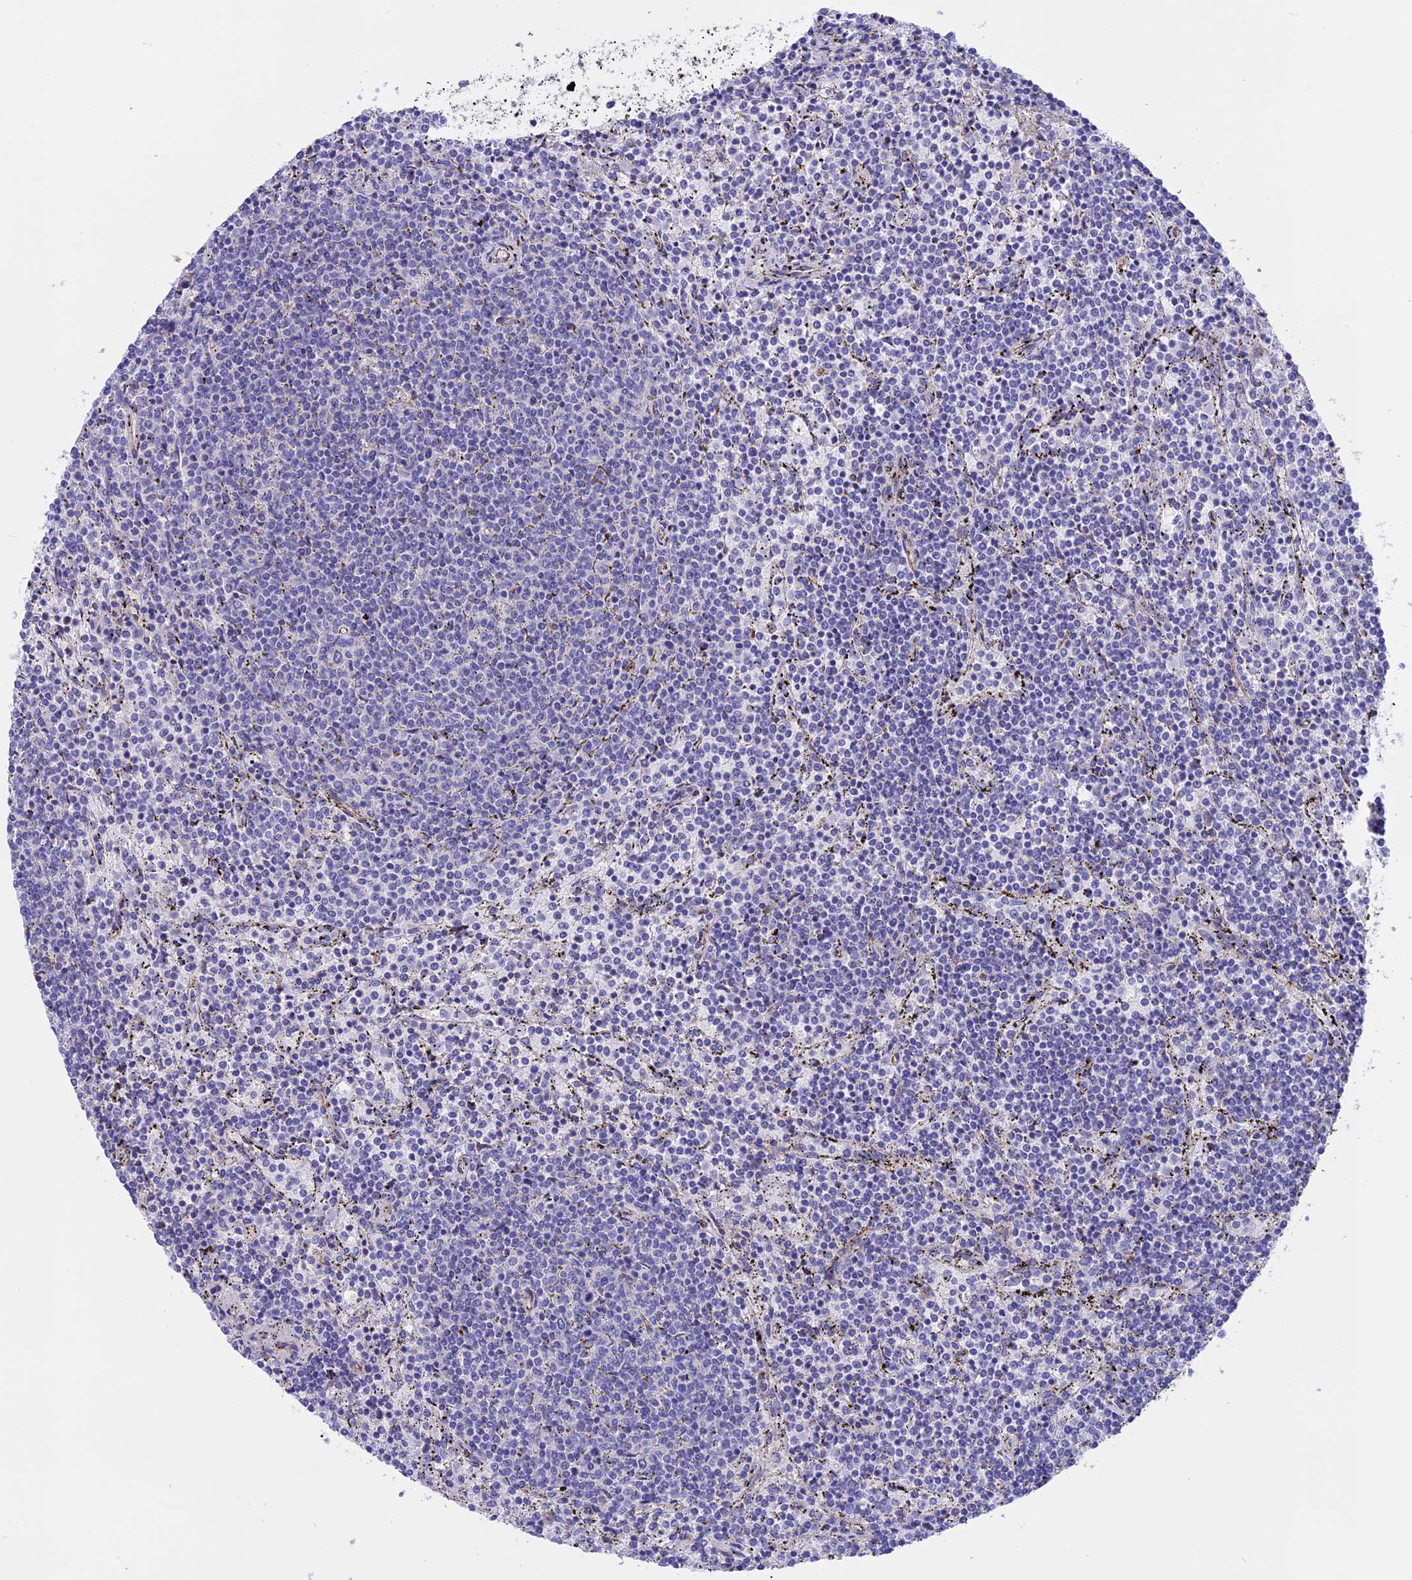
{"staining": {"intensity": "negative", "quantity": "none", "location": "none"}, "tissue": "lymphoma", "cell_type": "Tumor cells", "image_type": "cancer", "snomed": [{"axis": "morphology", "description": "Malignant lymphoma, non-Hodgkin's type, Low grade"}, {"axis": "topography", "description": "Spleen"}], "caption": "The histopathology image displays no significant expression in tumor cells of malignant lymphoma, non-Hodgkin's type (low-grade).", "gene": "TMEM138", "patient": {"sex": "female", "age": 50}}